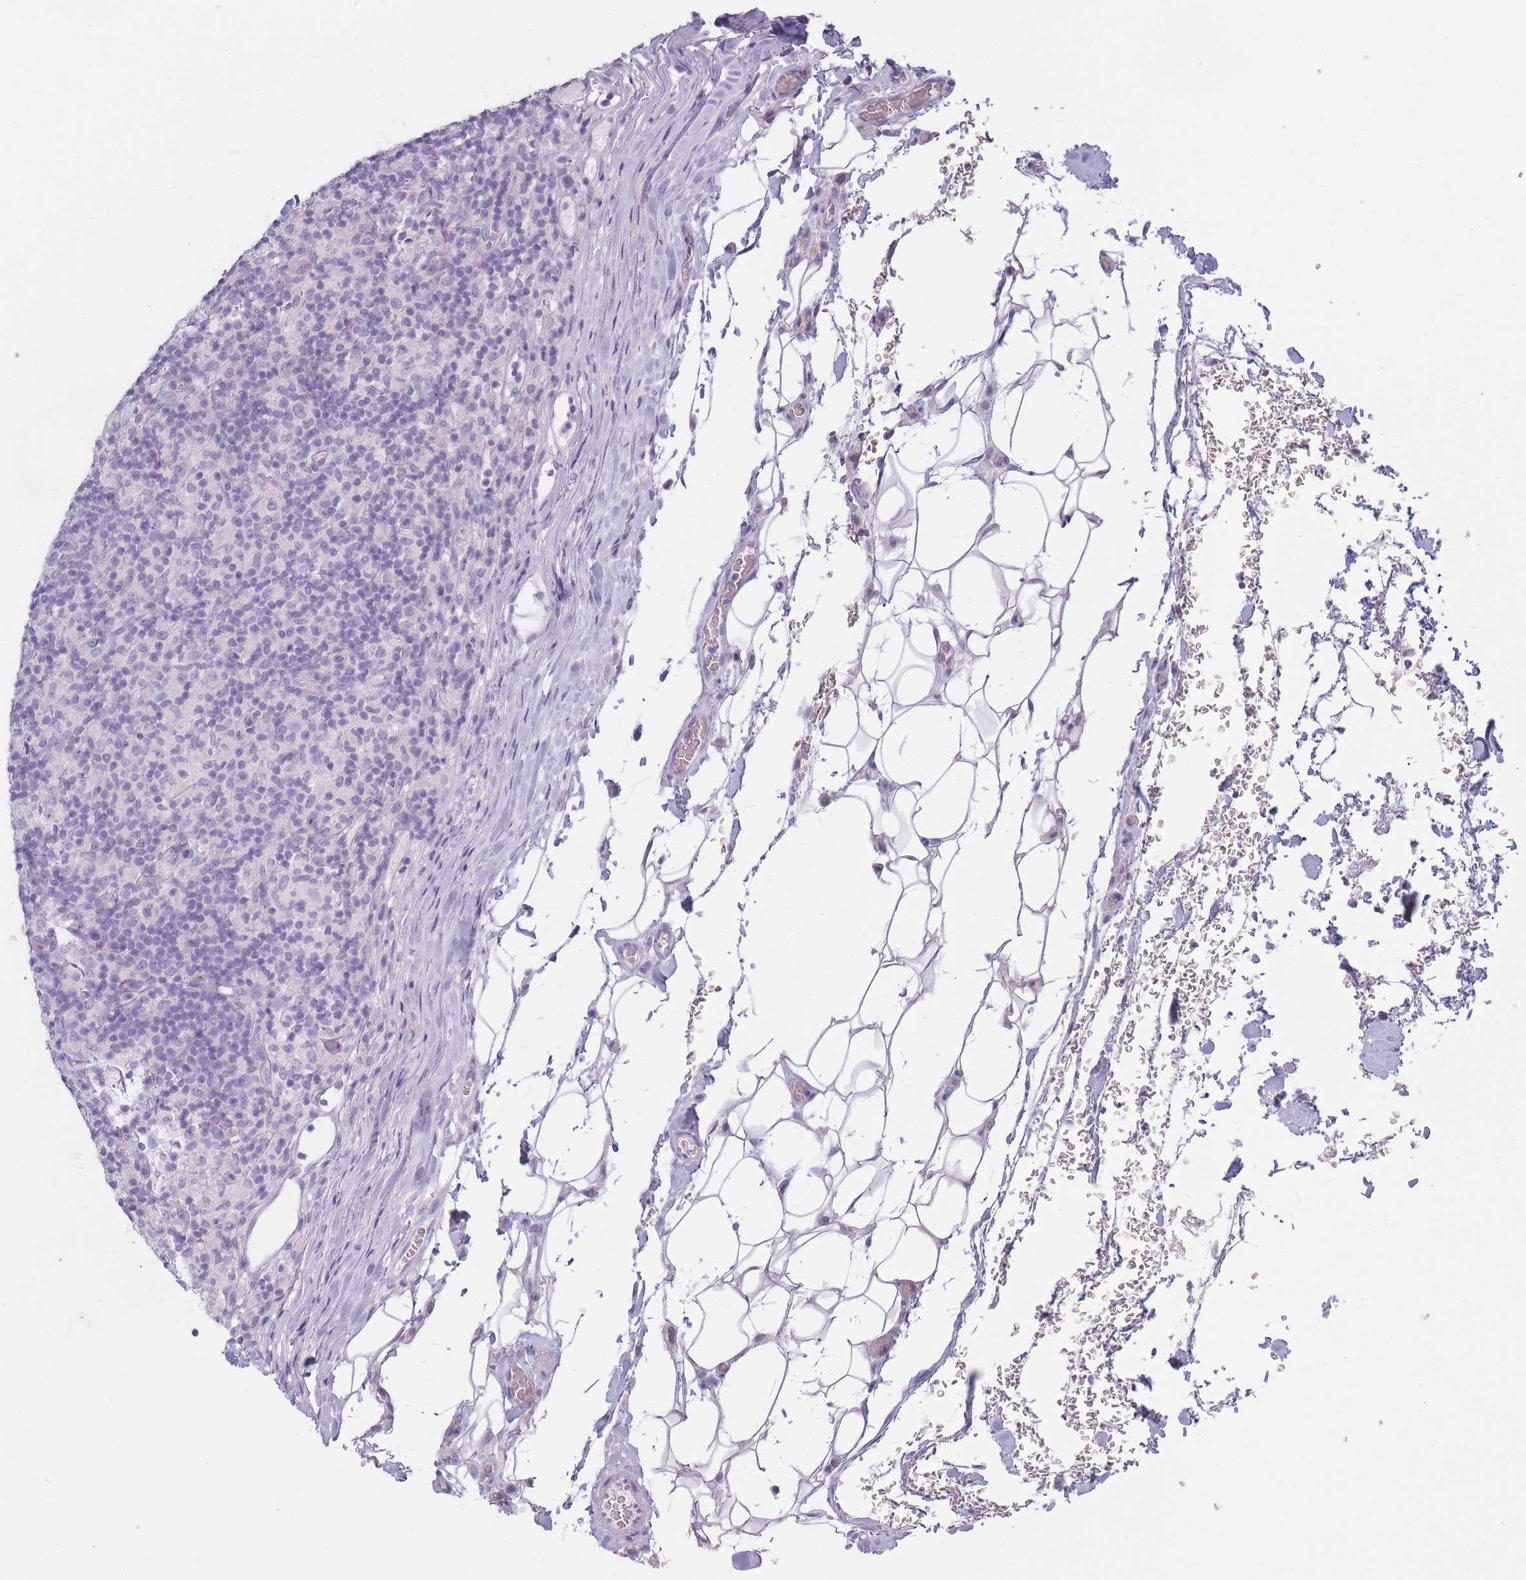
{"staining": {"intensity": "negative", "quantity": "none", "location": "none"}, "tissue": "lymphoma", "cell_type": "Tumor cells", "image_type": "cancer", "snomed": [{"axis": "morphology", "description": "Hodgkin's disease, NOS"}, {"axis": "topography", "description": "Lymph node"}], "caption": "Tumor cells show no significant staining in Hodgkin's disease. (IHC, brightfield microscopy, high magnification).", "gene": "INS", "patient": {"sex": "male", "age": 70}}